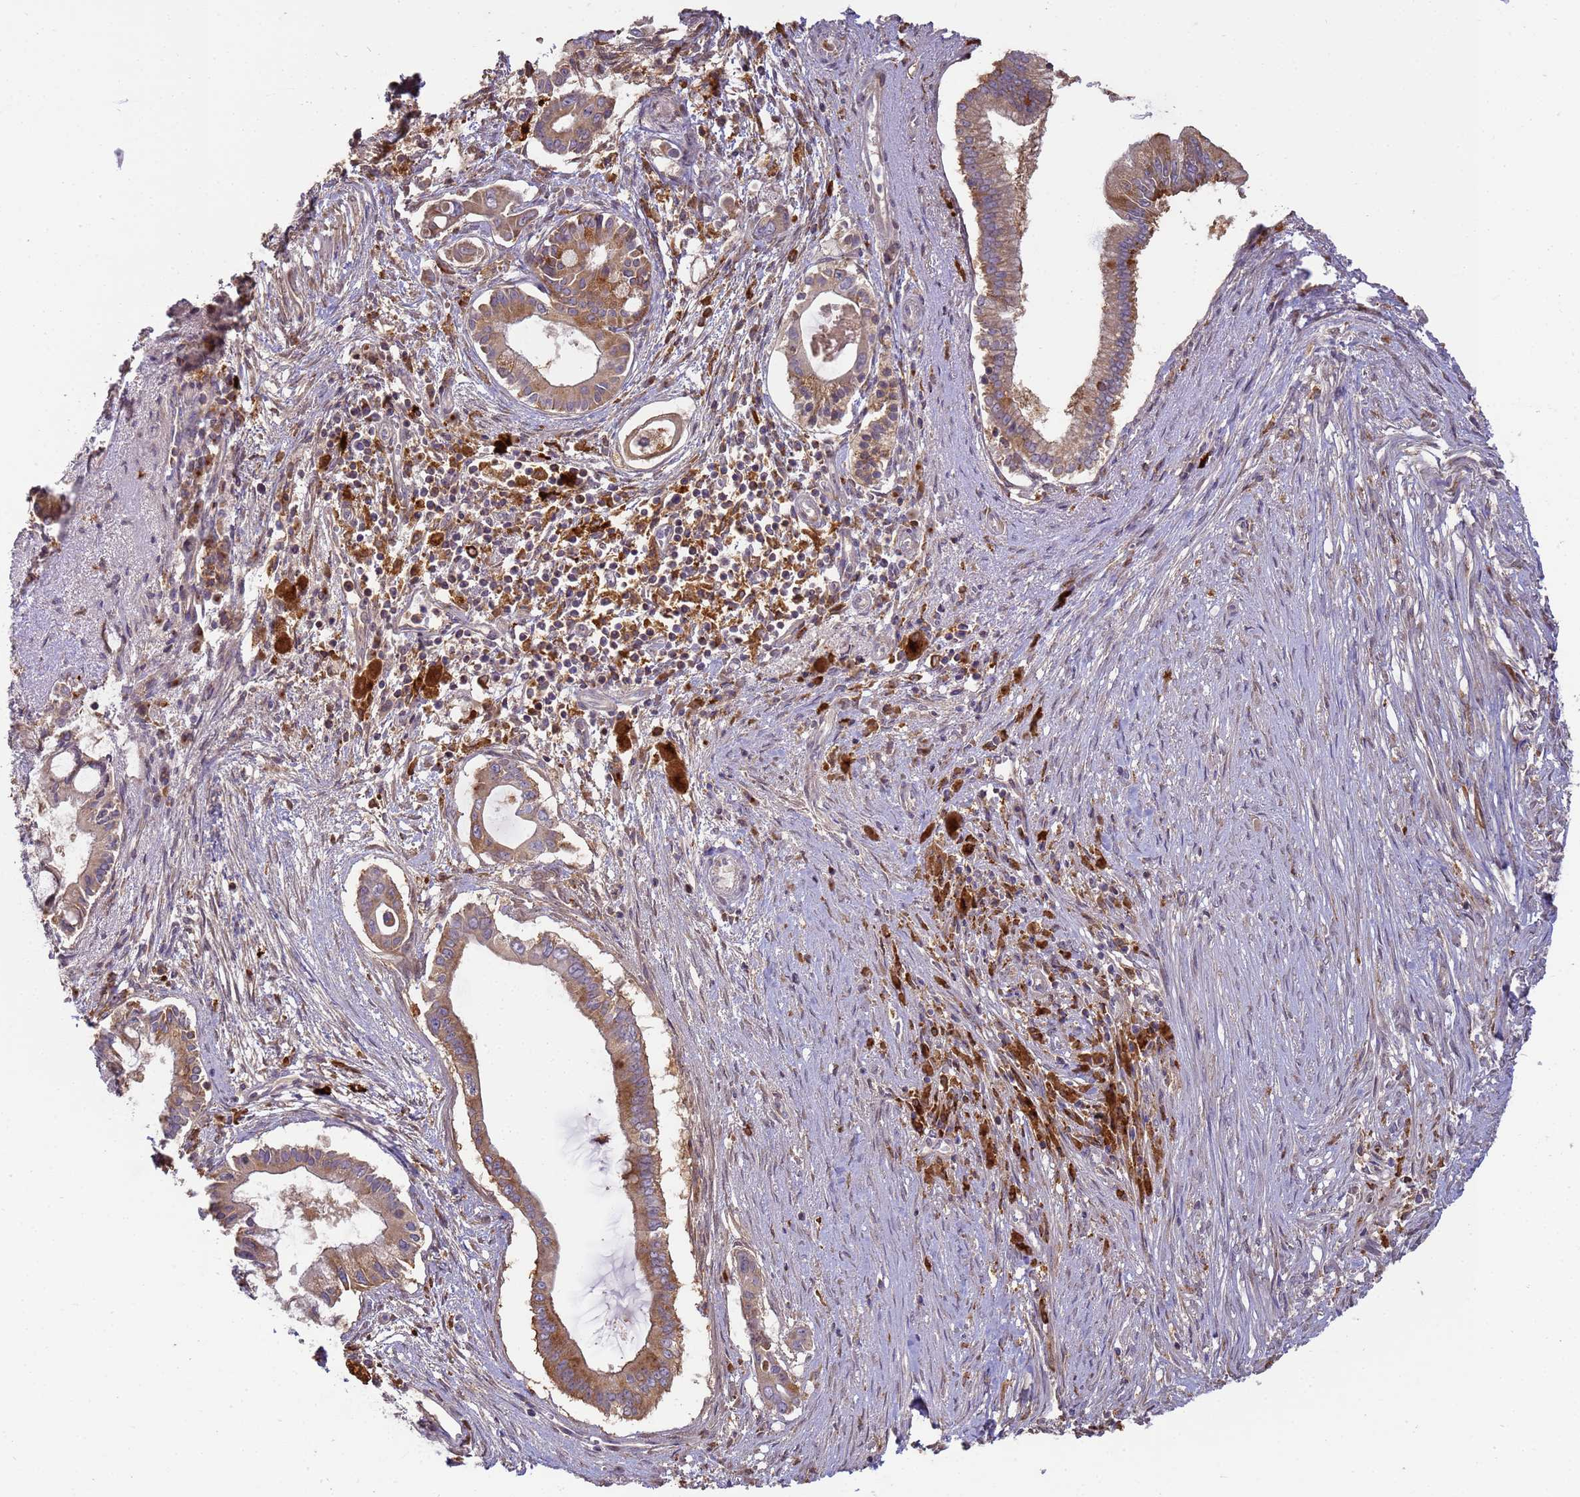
{"staining": {"intensity": "moderate", "quantity": ">75%", "location": "cytoplasmic/membranous"}, "tissue": "pancreatic cancer", "cell_type": "Tumor cells", "image_type": "cancer", "snomed": [{"axis": "morphology", "description": "Adenocarcinoma, NOS"}, {"axis": "topography", "description": "Pancreas"}], "caption": "This is a photomicrograph of IHC staining of pancreatic adenocarcinoma, which shows moderate staining in the cytoplasmic/membranous of tumor cells.", "gene": "M6PR", "patient": {"sex": "male", "age": 68}}